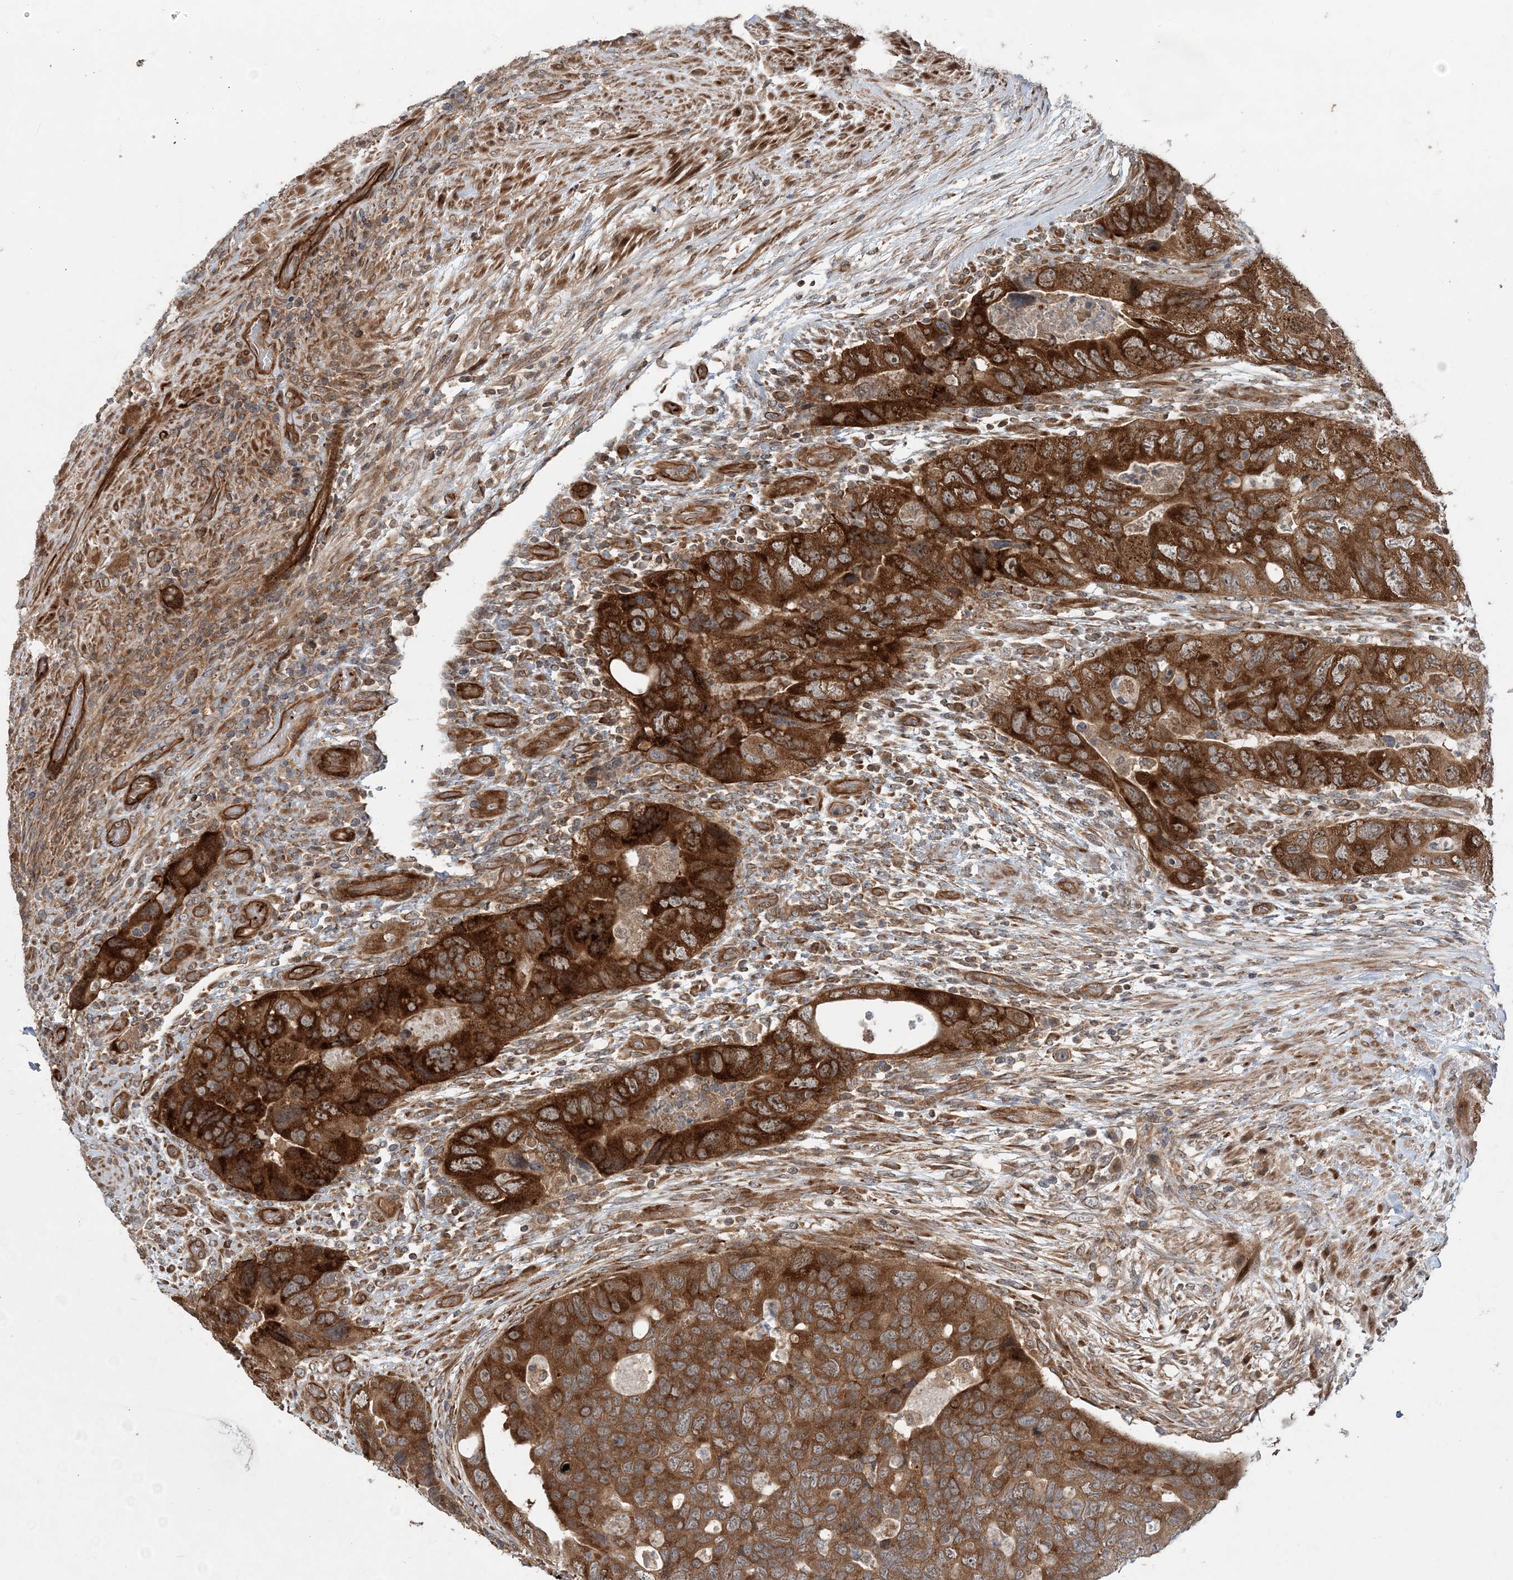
{"staining": {"intensity": "strong", "quantity": ">75%", "location": "cytoplasmic/membranous"}, "tissue": "colorectal cancer", "cell_type": "Tumor cells", "image_type": "cancer", "snomed": [{"axis": "morphology", "description": "Adenocarcinoma, NOS"}, {"axis": "topography", "description": "Rectum"}], "caption": "An immunohistochemistry histopathology image of tumor tissue is shown. Protein staining in brown highlights strong cytoplasmic/membranous positivity in colorectal cancer (adenocarcinoma) within tumor cells. The staining is performed using DAB brown chromogen to label protein expression. The nuclei are counter-stained blue using hematoxylin.", "gene": "GEMIN5", "patient": {"sex": "male", "age": 63}}